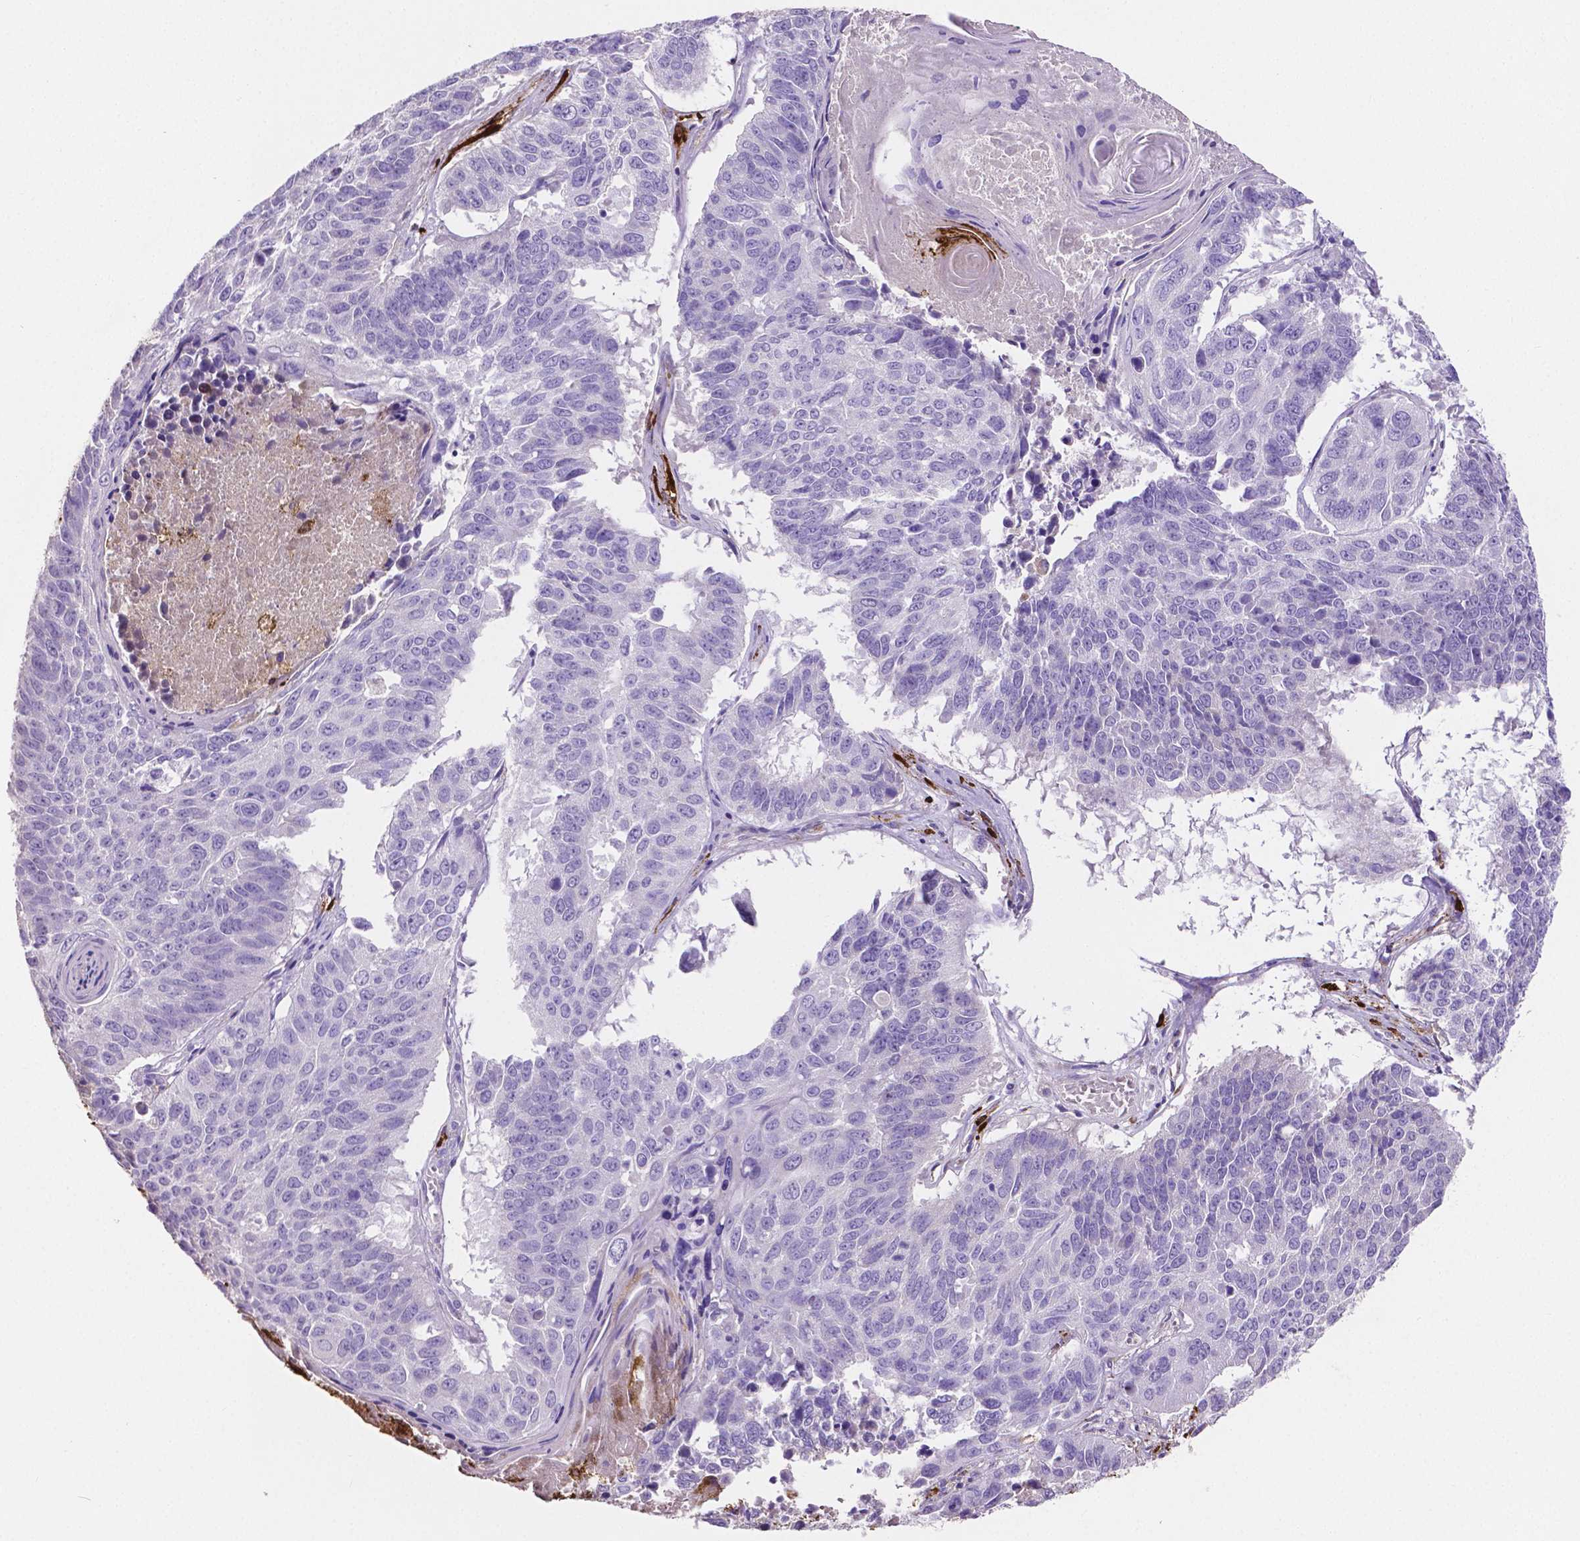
{"staining": {"intensity": "negative", "quantity": "none", "location": "none"}, "tissue": "lung cancer", "cell_type": "Tumor cells", "image_type": "cancer", "snomed": [{"axis": "morphology", "description": "Squamous cell carcinoma, NOS"}, {"axis": "topography", "description": "Lung"}], "caption": "Image shows no protein staining in tumor cells of squamous cell carcinoma (lung) tissue.", "gene": "MMP9", "patient": {"sex": "male", "age": 73}}